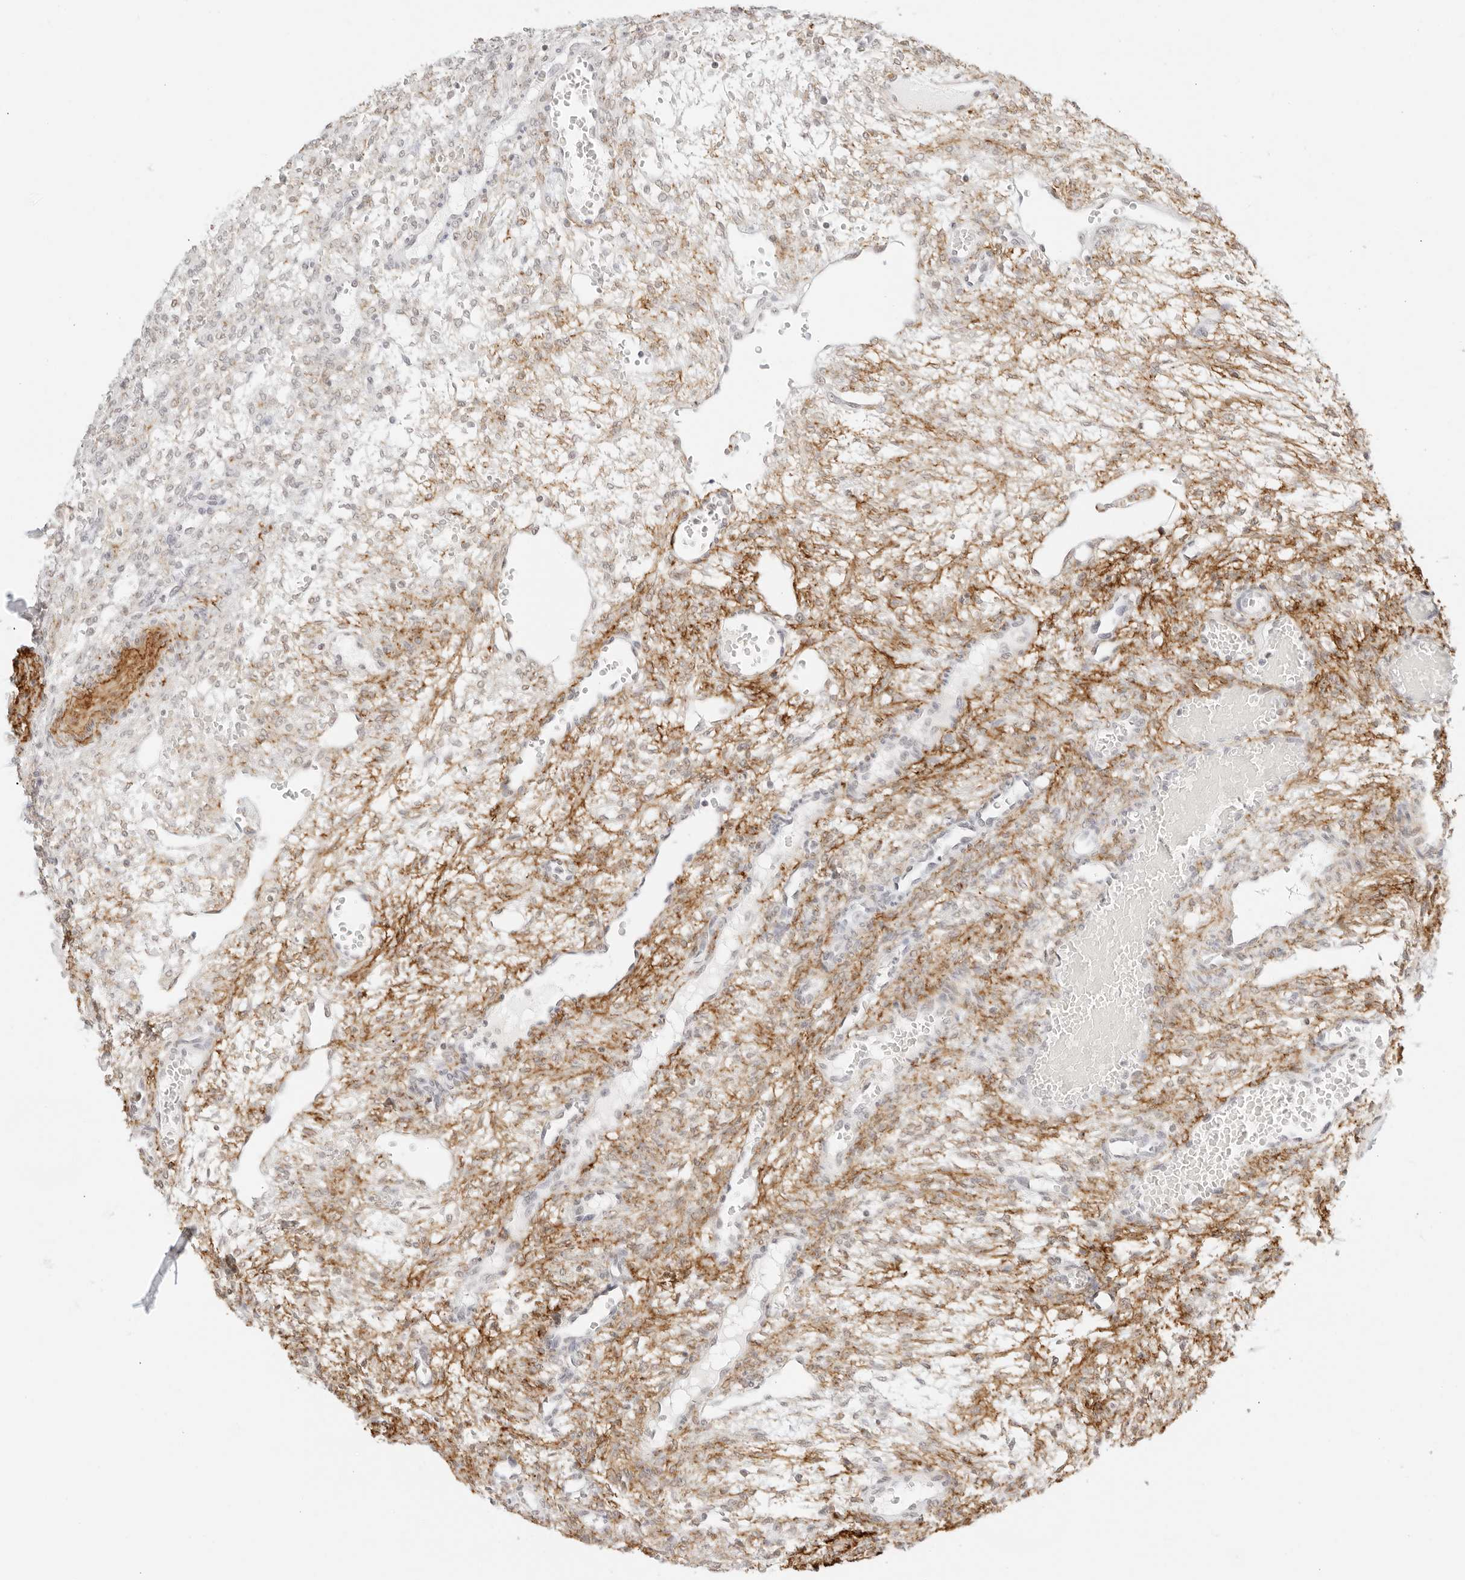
{"staining": {"intensity": "moderate", "quantity": "<25%", "location": "cytoplasmic/membranous"}, "tissue": "ovary", "cell_type": "Ovarian stroma cells", "image_type": "normal", "snomed": [{"axis": "morphology", "description": "Normal tissue, NOS"}, {"axis": "topography", "description": "Ovary"}], "caption": "The image displays immunohistochemical staining of normal ovary. There is moderate cytoplasmic/membranous positivity is appreciated in about <25% of ovarian stroma cells.", "gene": "FBLN5", "patient": {"sex": "female", "age": 34}}